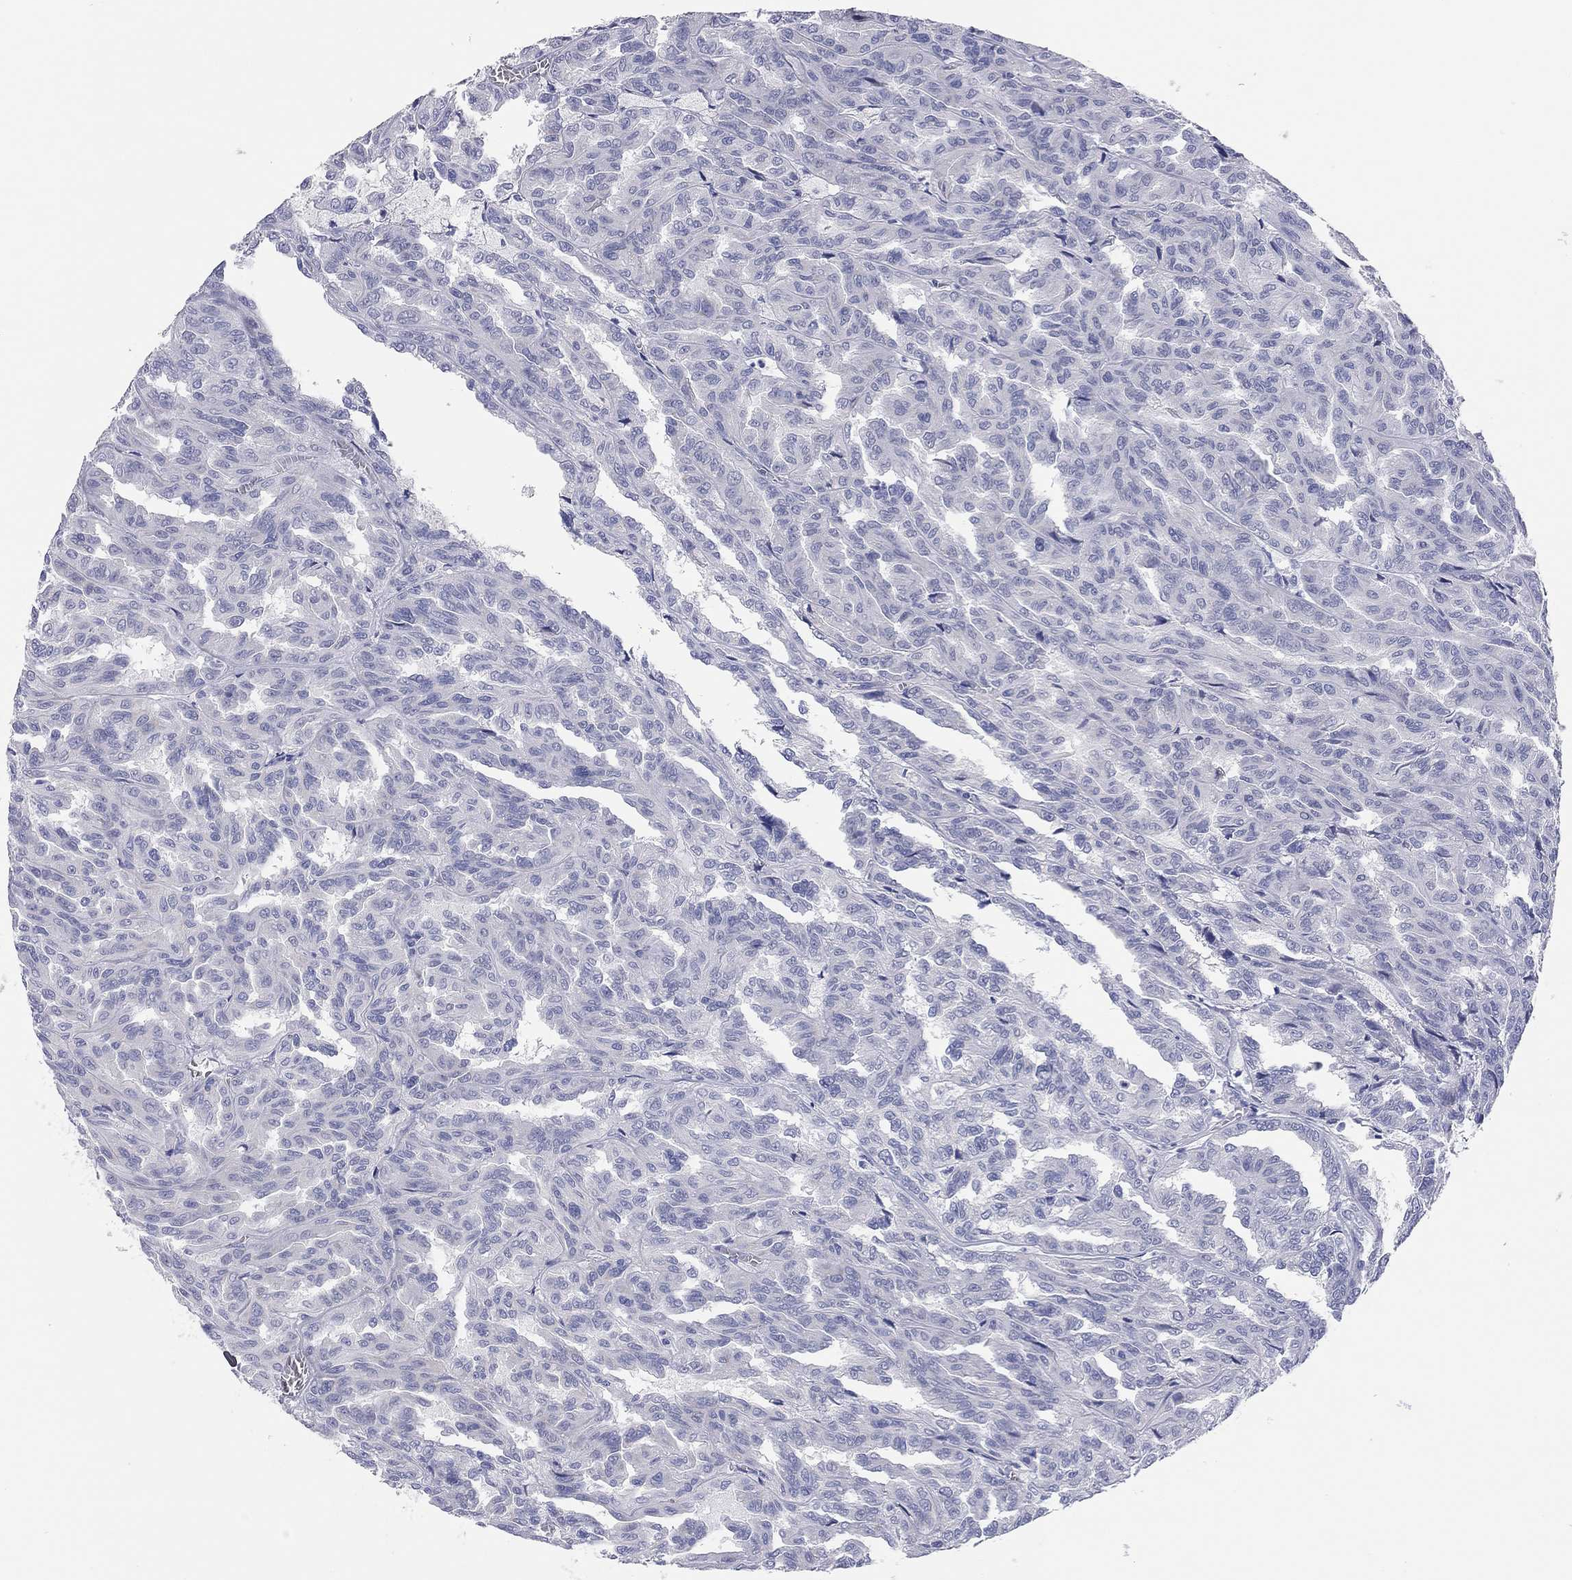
{"staining": {"intensity": "negative", "quantity": "none", "location": "none"}, "tissue": "renal cancer", "cell_type": "Tumor cells", "image_type": "cancer", "snomed": [{"axis": "morphology", "description": "Adenocarcinoma, NOS"}, {"axis": "topography", "description": "Kidney"}], "caption": "Tumor cells are negative for protein expression in human renal cancer. (Brightfield microscopy of DAB (3,3'-diaminobenzidine) immunohistochemistry at high magnification).", "gene": "TMEM221", "patient": {"sex": "male", "age": 79}}